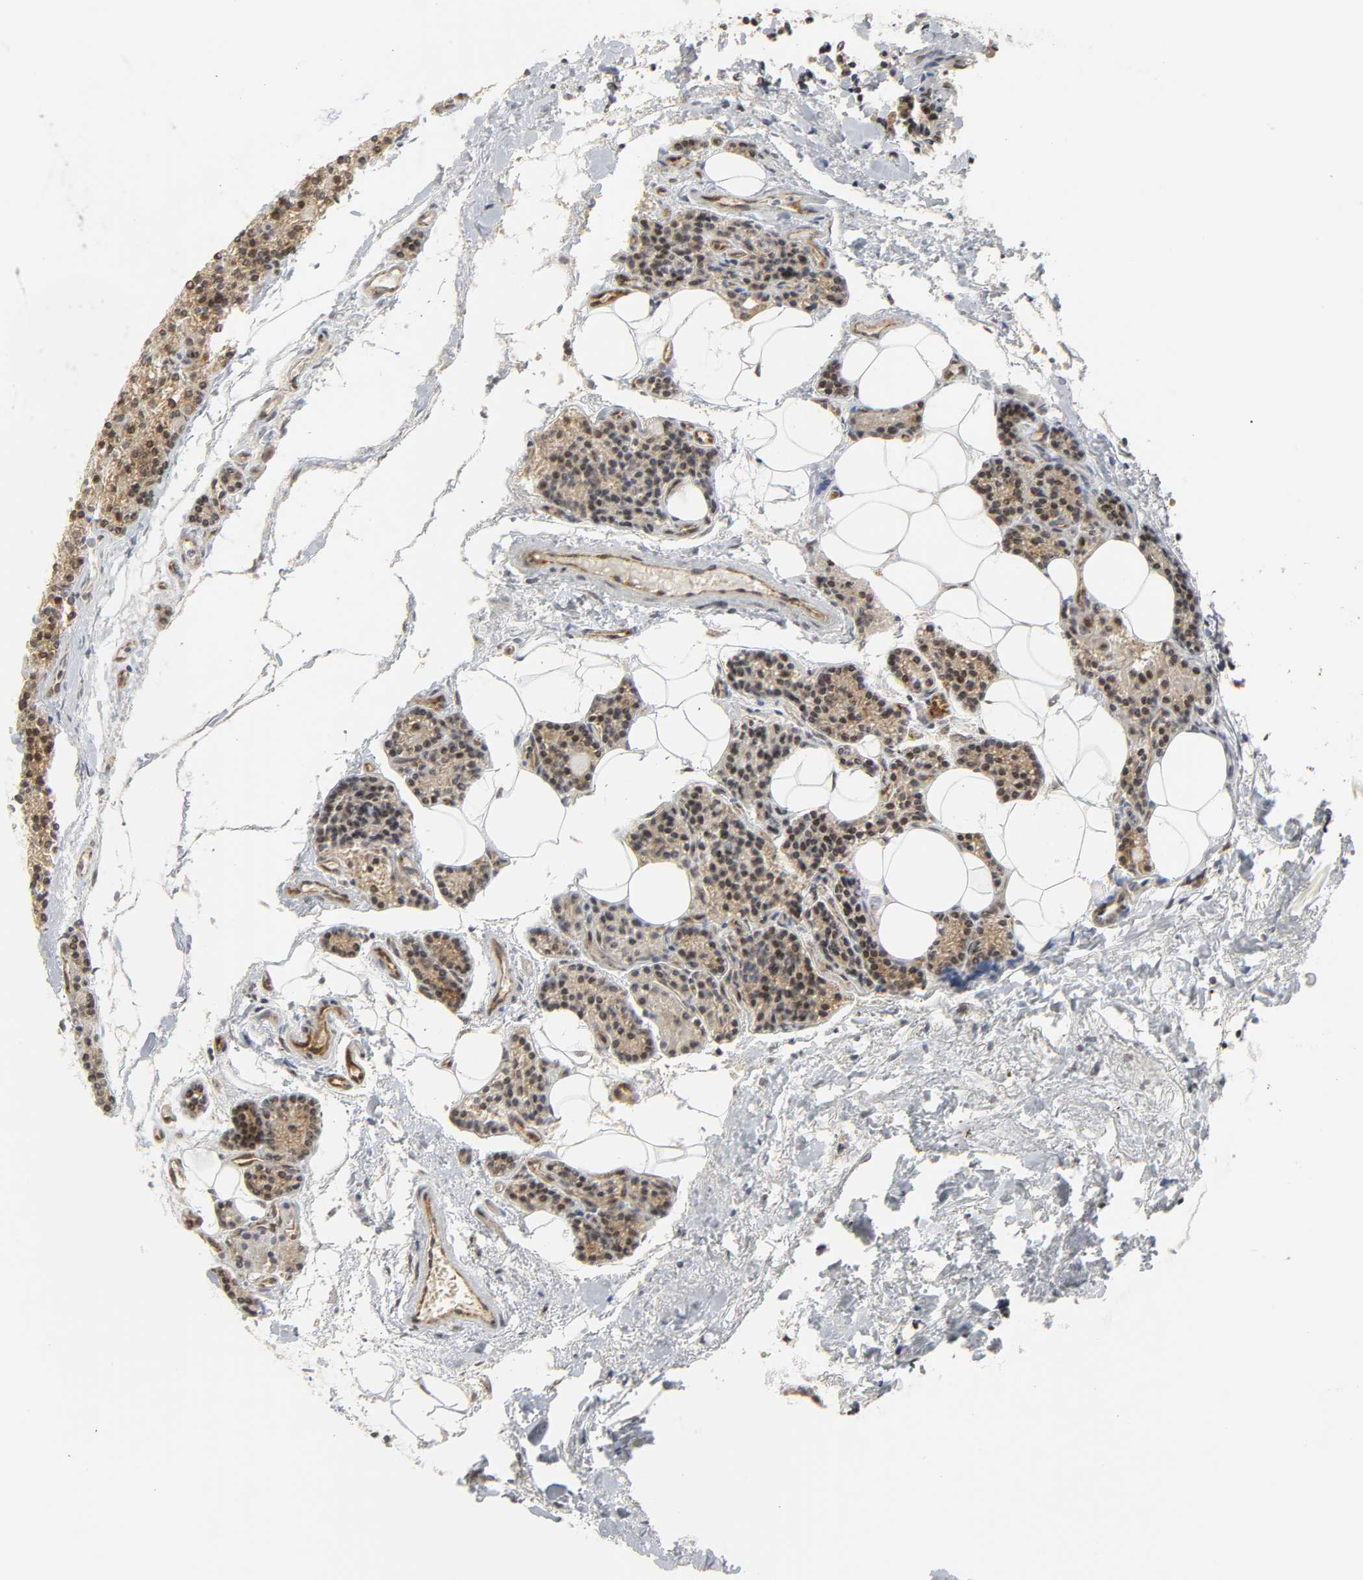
{"staining": {"intensity": "weak", "quantity": "25%-75%", "location": "nuclear"}, "tissue": "parathyroid gland", "cell_type": "Glandular cells", "image_type": "normal", "snomed": [{"axis": "morphology", "description": "Normal tissue, NOS"}, {"axis": "topography", "description": "Parathyroid gland"}], "caption": "A photomicrograph of parathyroid gland stained for a protein exhibits weak nuclear brown staining in glandular cells. Using DAB (3,3'-diaminobenzidine) (brown) and hematoxylin (blue) stains, captured at high magnification using brightfield microscopy.", "gene": "DOCK1", "patient": {"sex": "female", "age": 50}}